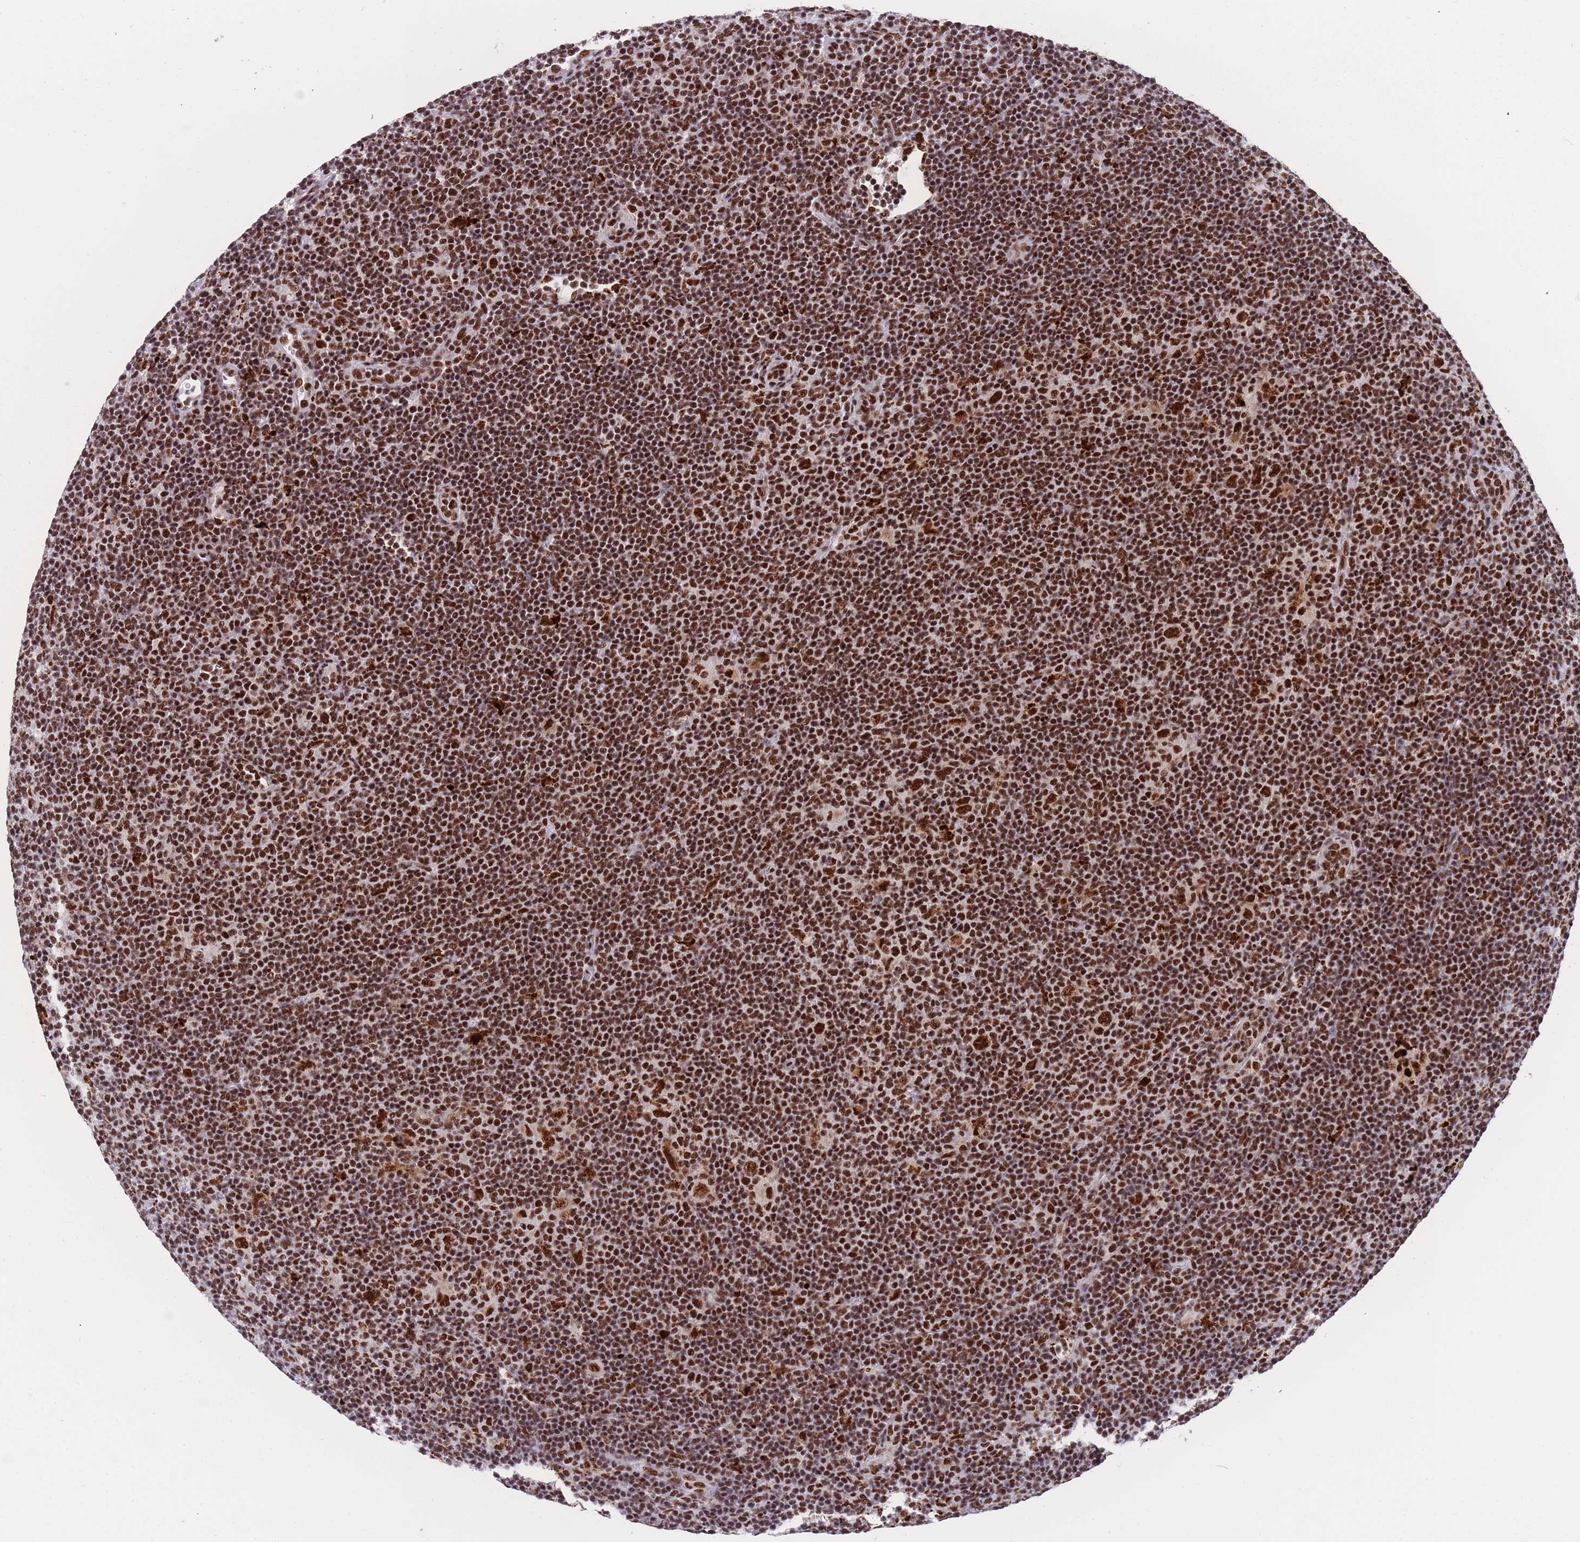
{"staining": {"intensity": "strong", "quantity": ">75%", "location": "nuclear"}, "tissue": "lymphoma", "cell_type": "Tumor cells", "image_type": "cancer", "snomed": [{"axis": "morphology", "description": "Hodgkin's disease, NOS"}, {"axis": "topography", "description": "Lymph node"}], "caption": "Lymphoma stained for a protein exhibits strong nuclear positivity in tumor cells. (DAB IHC with brightfield microscopy, high magnification).", "gene": "PRPF19", "patient": {"sex": "female", "age": 57}}